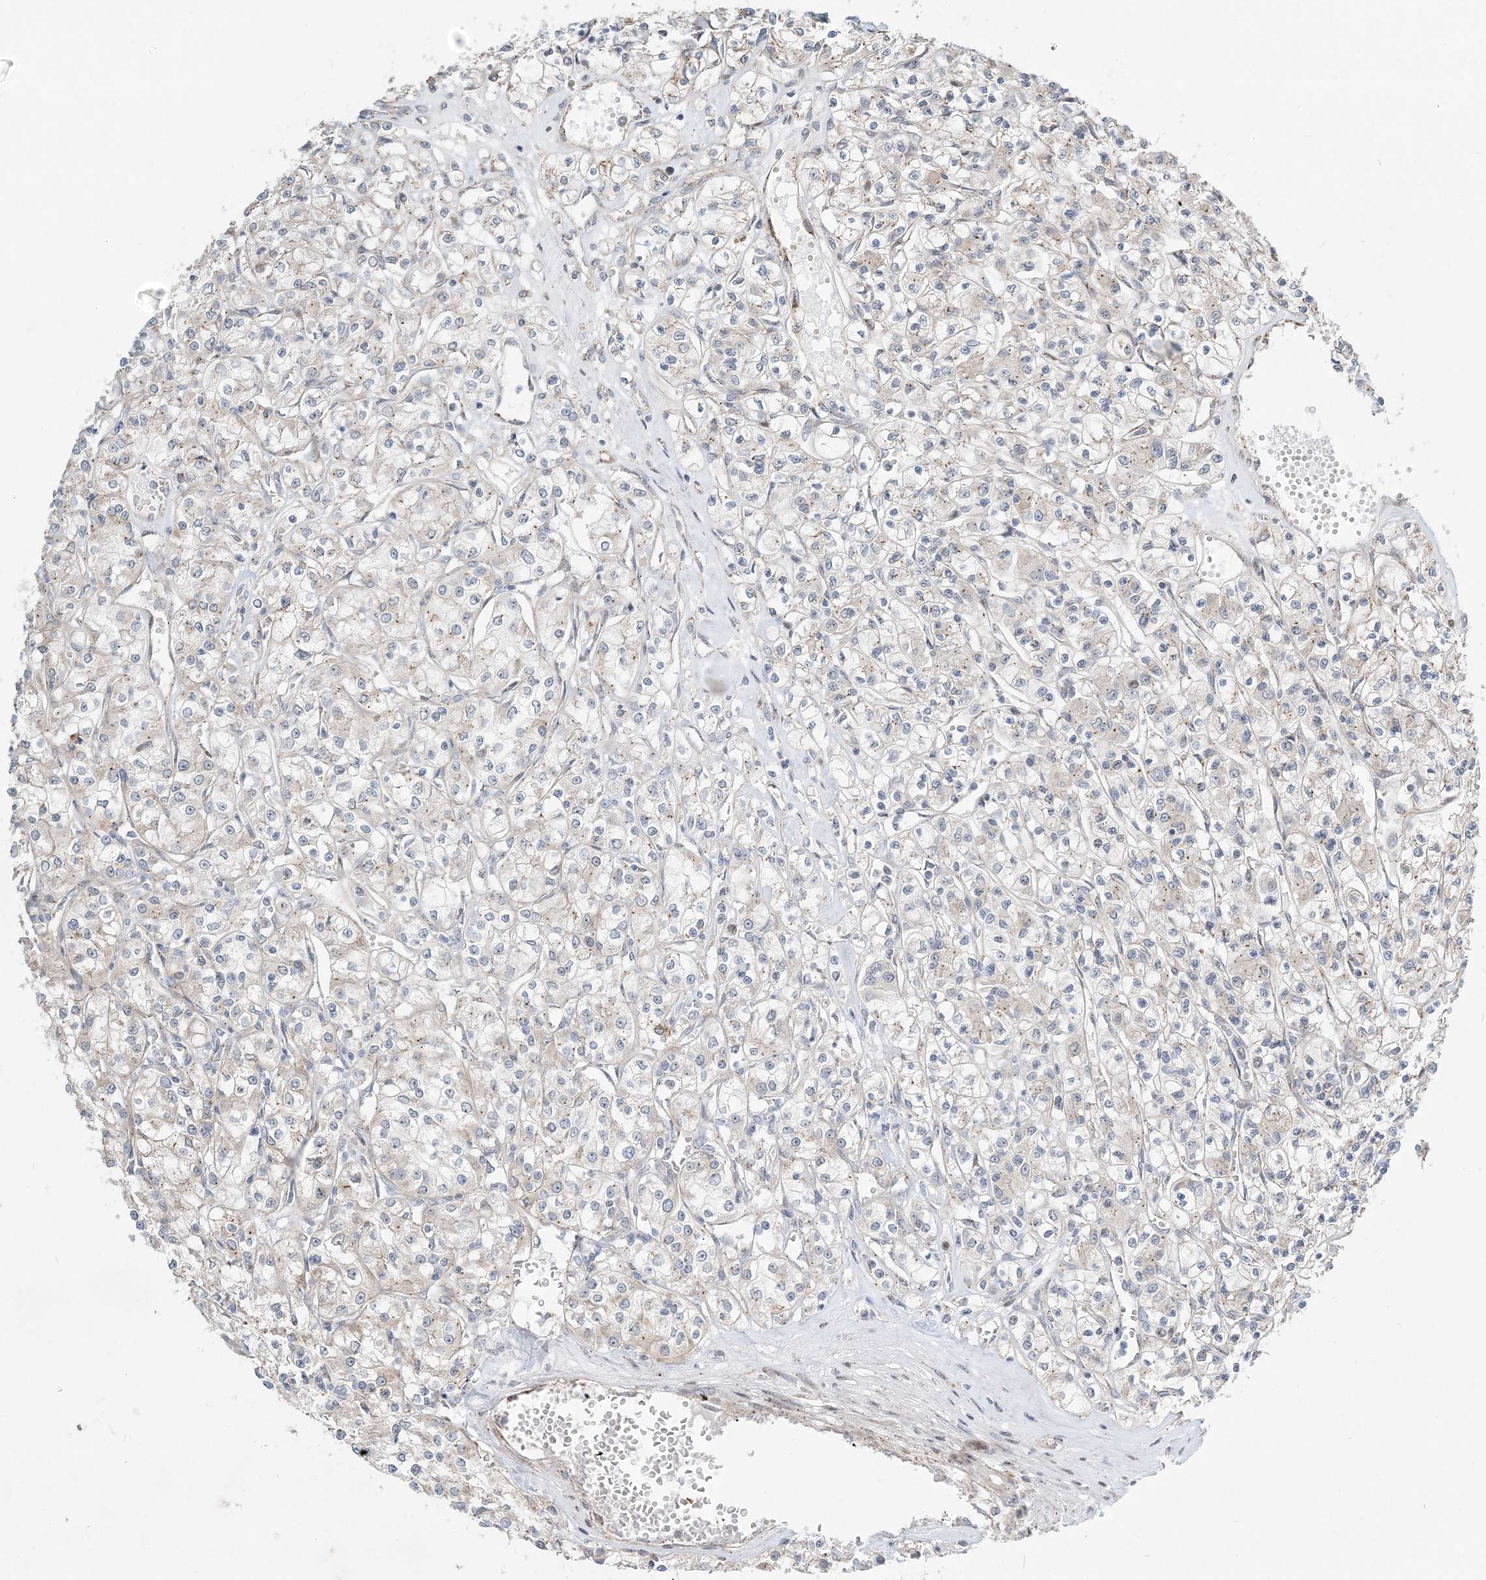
{"staining": {"intensity": "negative", "quantity": "none", "location": "none"}, "tissue": "renal cancer", "cell_type": "Tumor cells", "image_type": "cancer", "snomed": [{"axis": "morphology", "description": "Adenocarcinoma, NOS"}, {"axis": "topography", "description": "Kidney"}], "caption": "Tumor cells show no significant protein positivity in renal cancer. (Brightfield microscopy of DAB (3,3'-diaminobenzidine) immunohistochemistry at high magnification).", "gene": "CXXC5", "patient": {"sex": "female", "age": 59}}